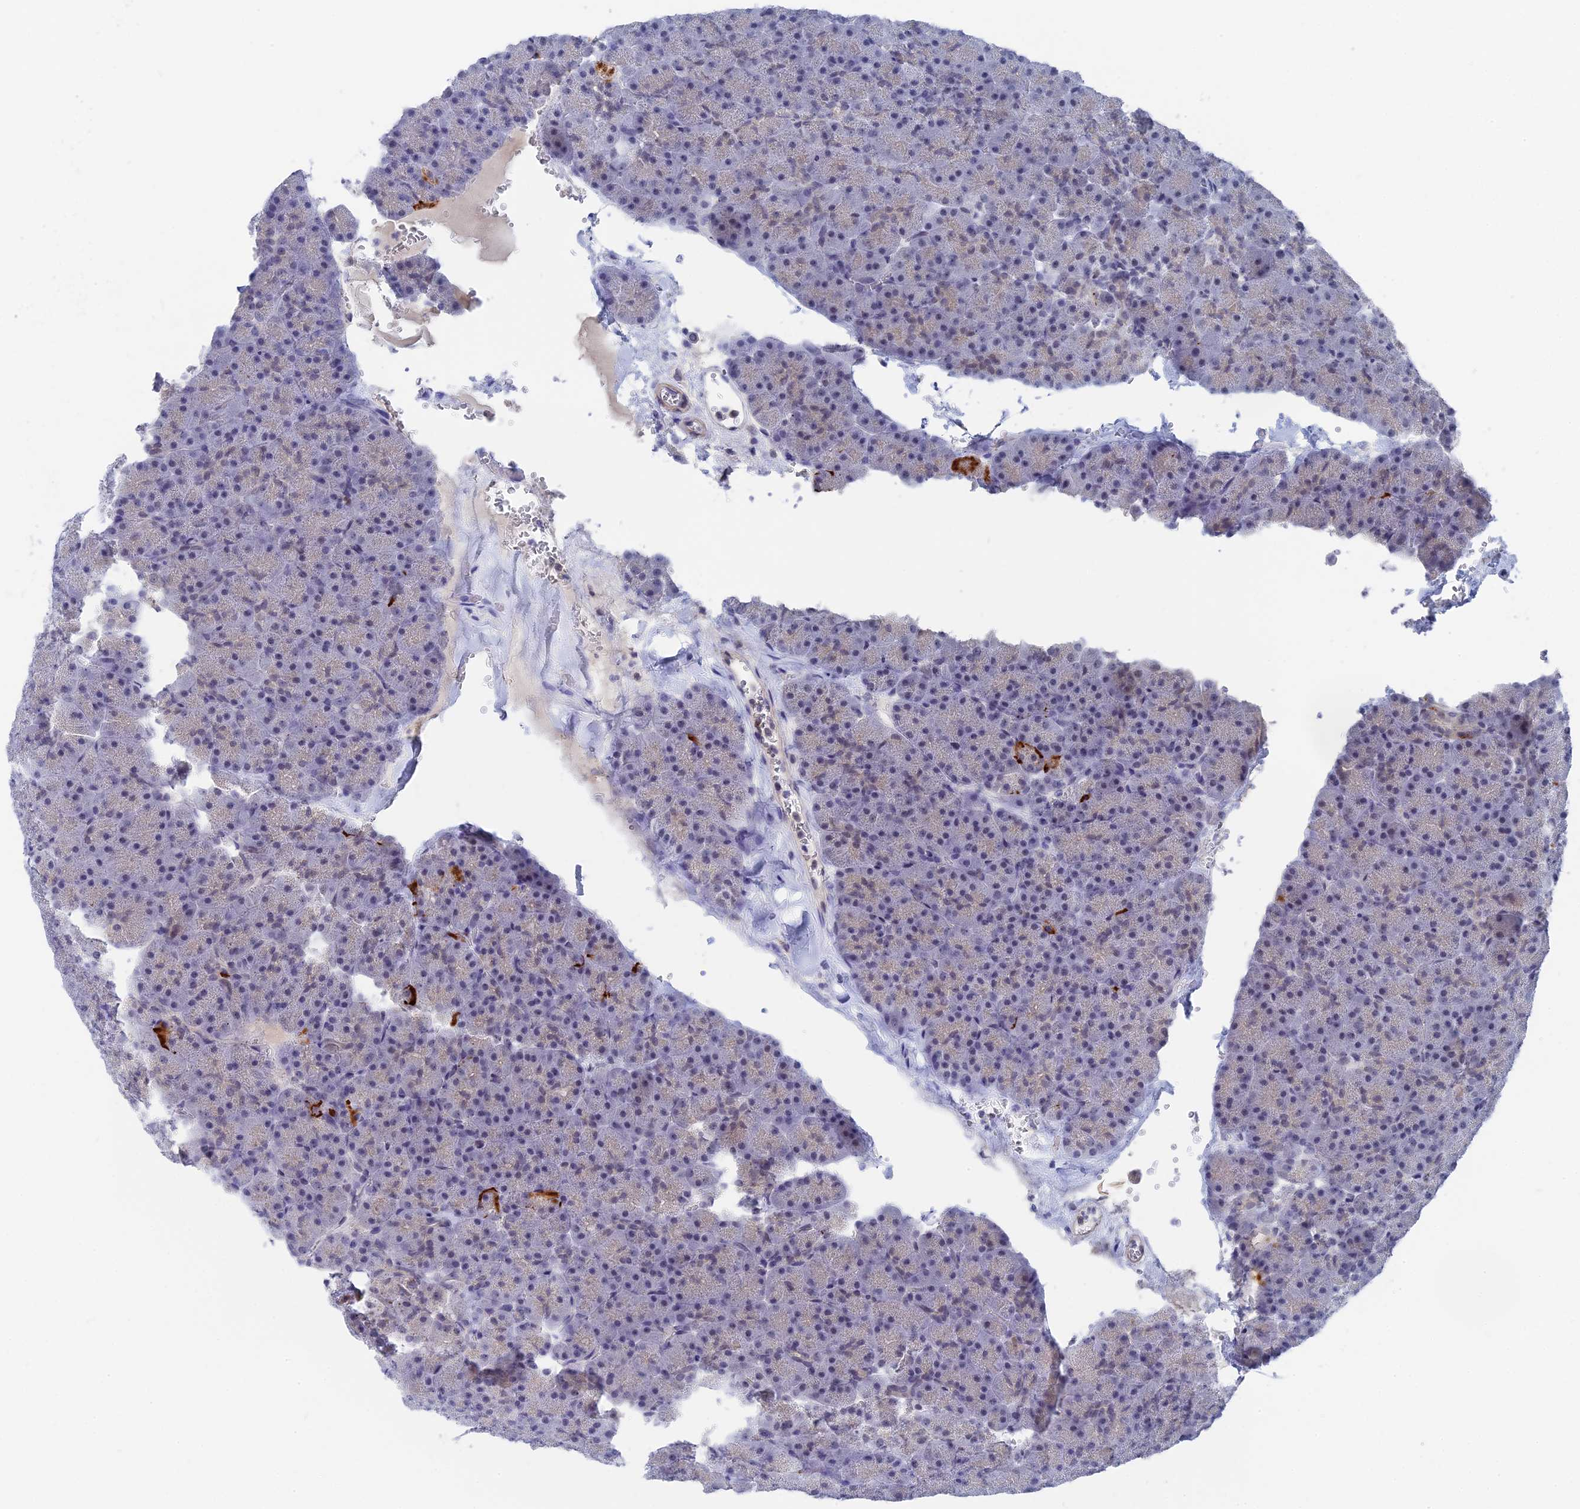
{"staining": {"intensity": "weak", "quantity": "25%-75%", "location": "cytoplasmic/membranous,nuclear"}, "tissue": "pancreas", "cell_type": "Exocrine glandular cells", "image_type": "normal", "snomed": [{"axis": "morphology", "description": "Normal tissue, NOS"}, {"axis": "topography", "description": "Pancreas"}], "caption": "IHC photomicrograph of normal pancreas: human pancreas stained using immunohistochemistry (IHC) shows low levels of weak protein expression localized specifically in the cytoplasmic/membranous,nuclear of exocrine glandular cells, appearing as a cytoplasmic/membranous,nuclear brown color.", "gene": "BRD2", "patient": {"sex": "male", "age": 36}}